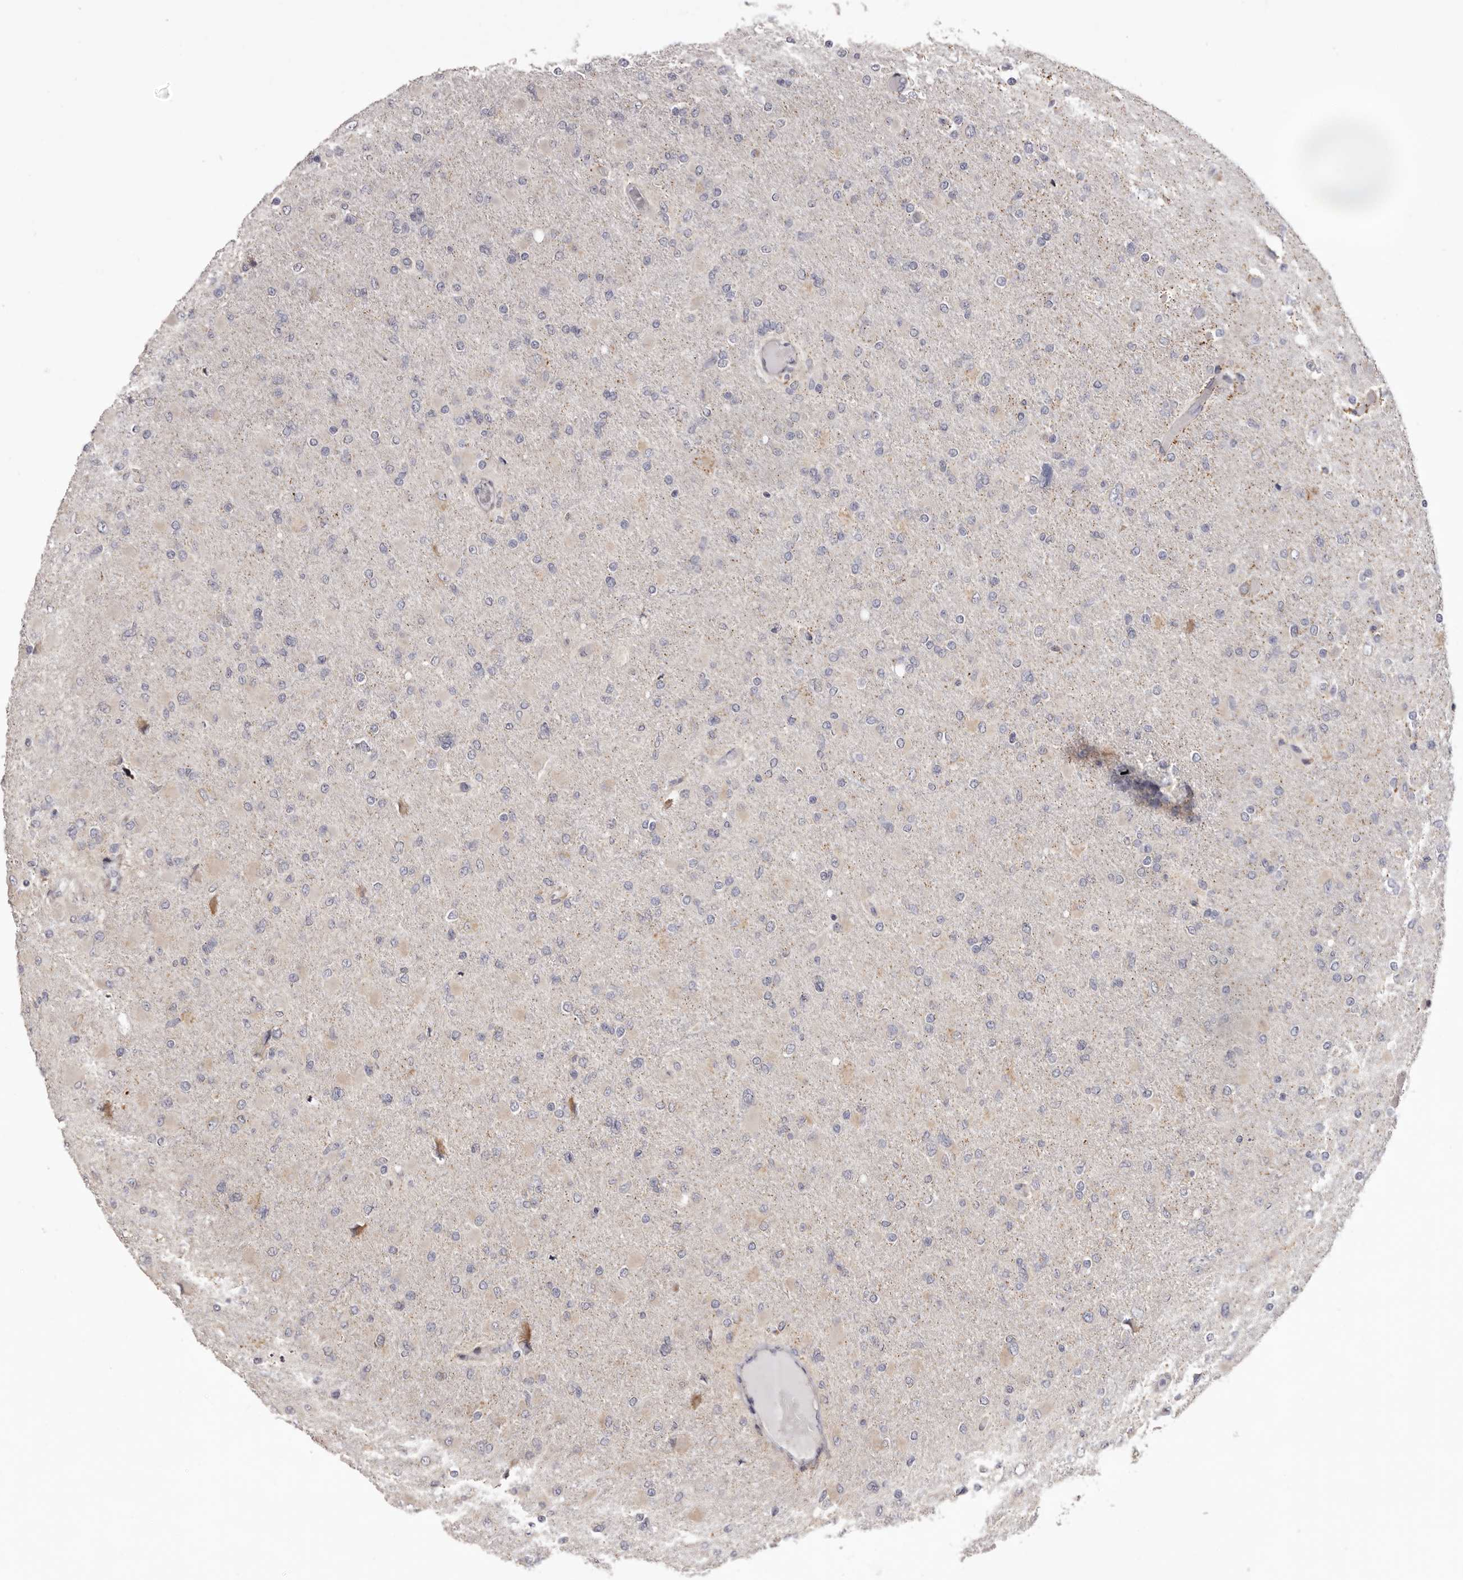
{"staining": {"intensity": "negative", "quantity": "none", "location": "none"}, "tissue": "glioma", "cell_type": "Tumor cells", "image_type": "cancer", "snomed": [{"axis": "morphology", "description": "Glioma, malignant, High grade"}, {"axis": "topography", "description": "Cerebral cortex"}], "caption": "An image of malignant high-grade glioma stained for a protein reveals no brown staining in tumor cells.", "gene": "PIGX", "patient": {"sex": "female", "age": 36}}